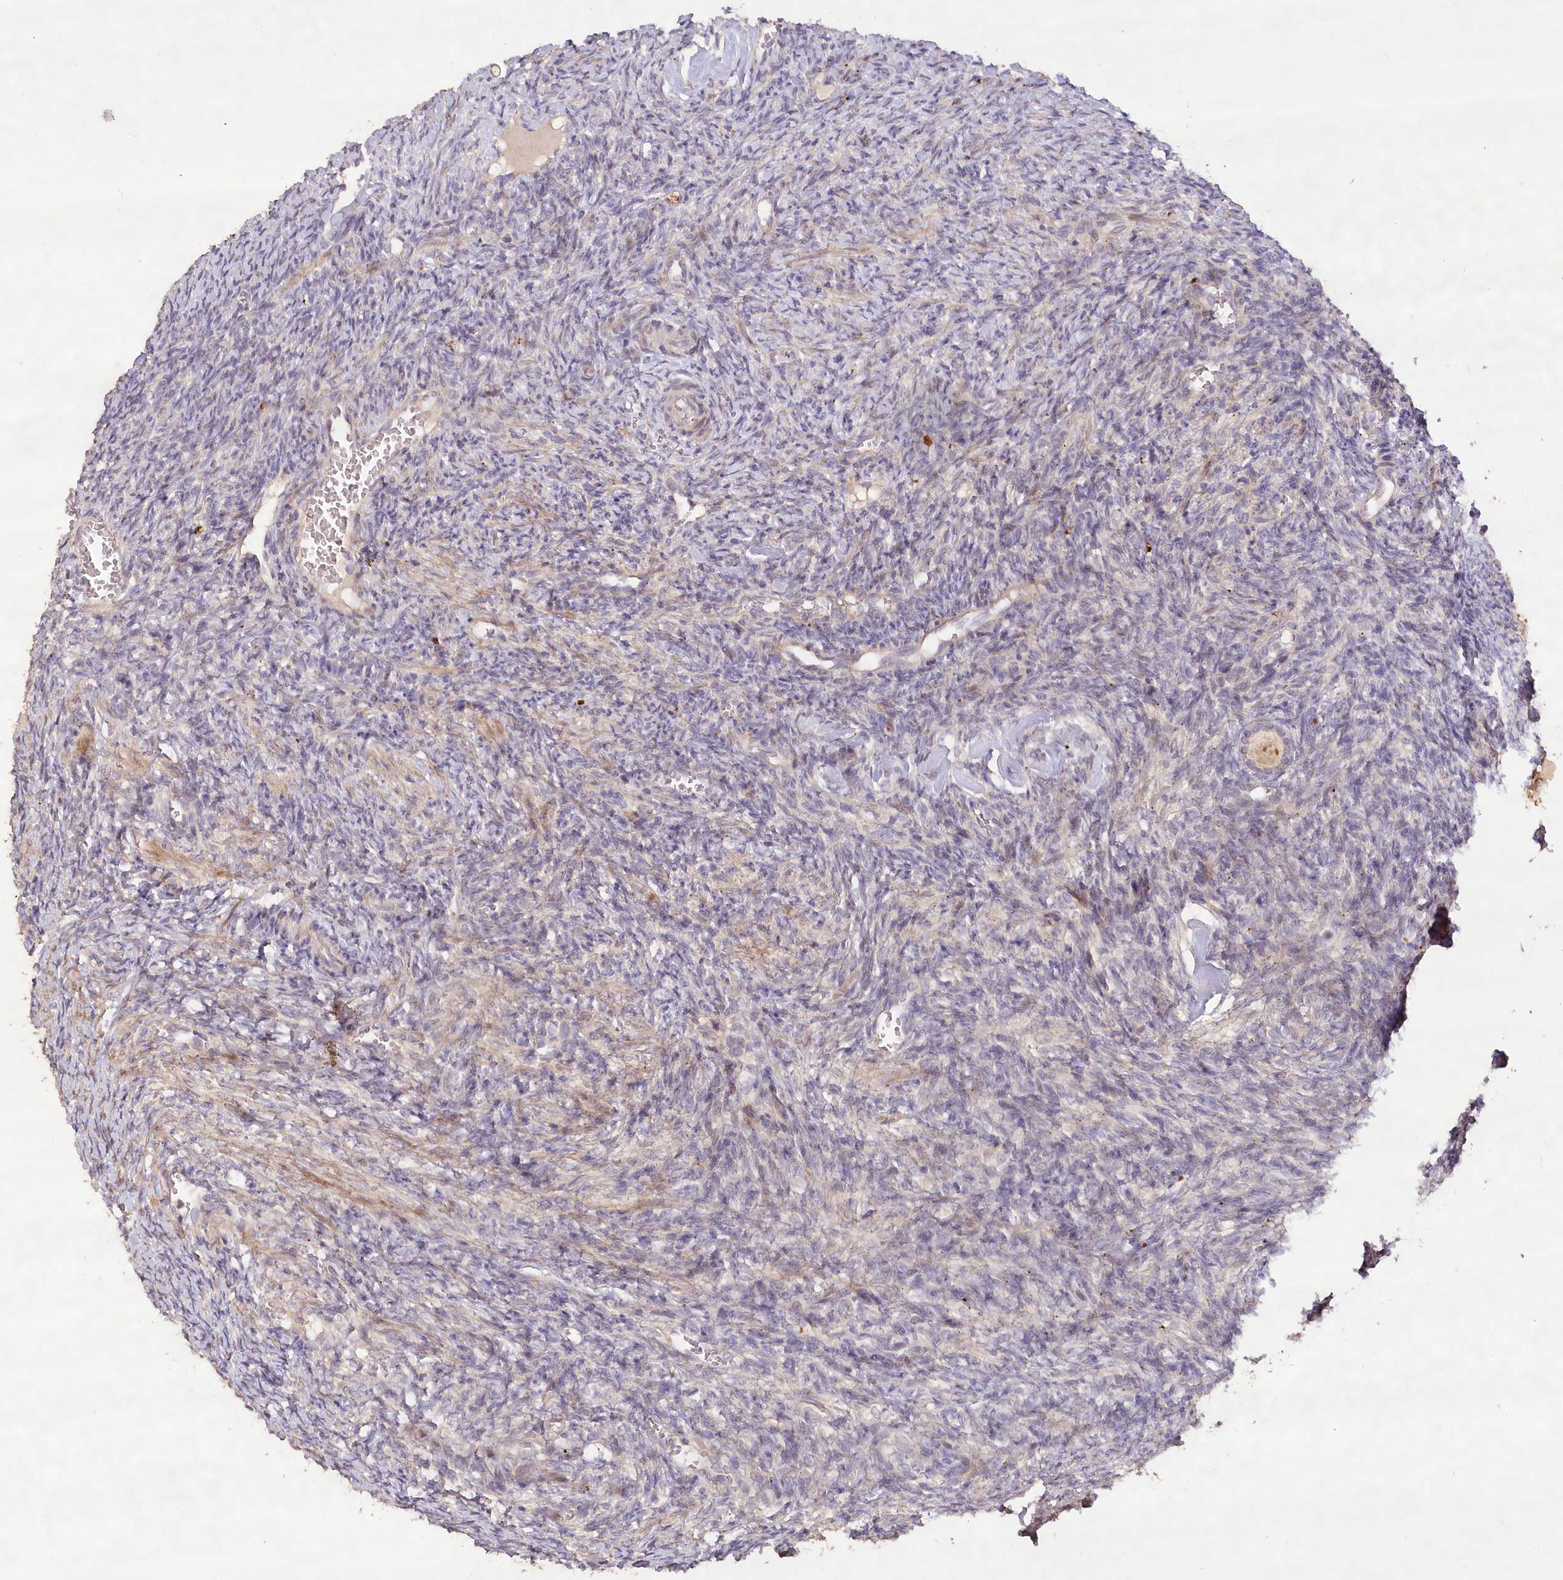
{"staining": {"intensity": "weak", "quantity": ">75%", "location": "cytoplasmic/membranous"}, "tissue": "ovary", "cell_type": "Follicle cells", "image_type": "normal", "snomed": [{"axis": "morphology", "description": "Normal tissue, NOS"}, {"axis": "topography", "description": "Ovary"}], "caption": "Immunohistochemical staining of unremarkable ovary reveals low levels of weak cytoplasmic/membranous positivity in about >75% of follicle cells.", "gene": "IRAK1BP1", "patient": {"sex": "female", "age": 27}}